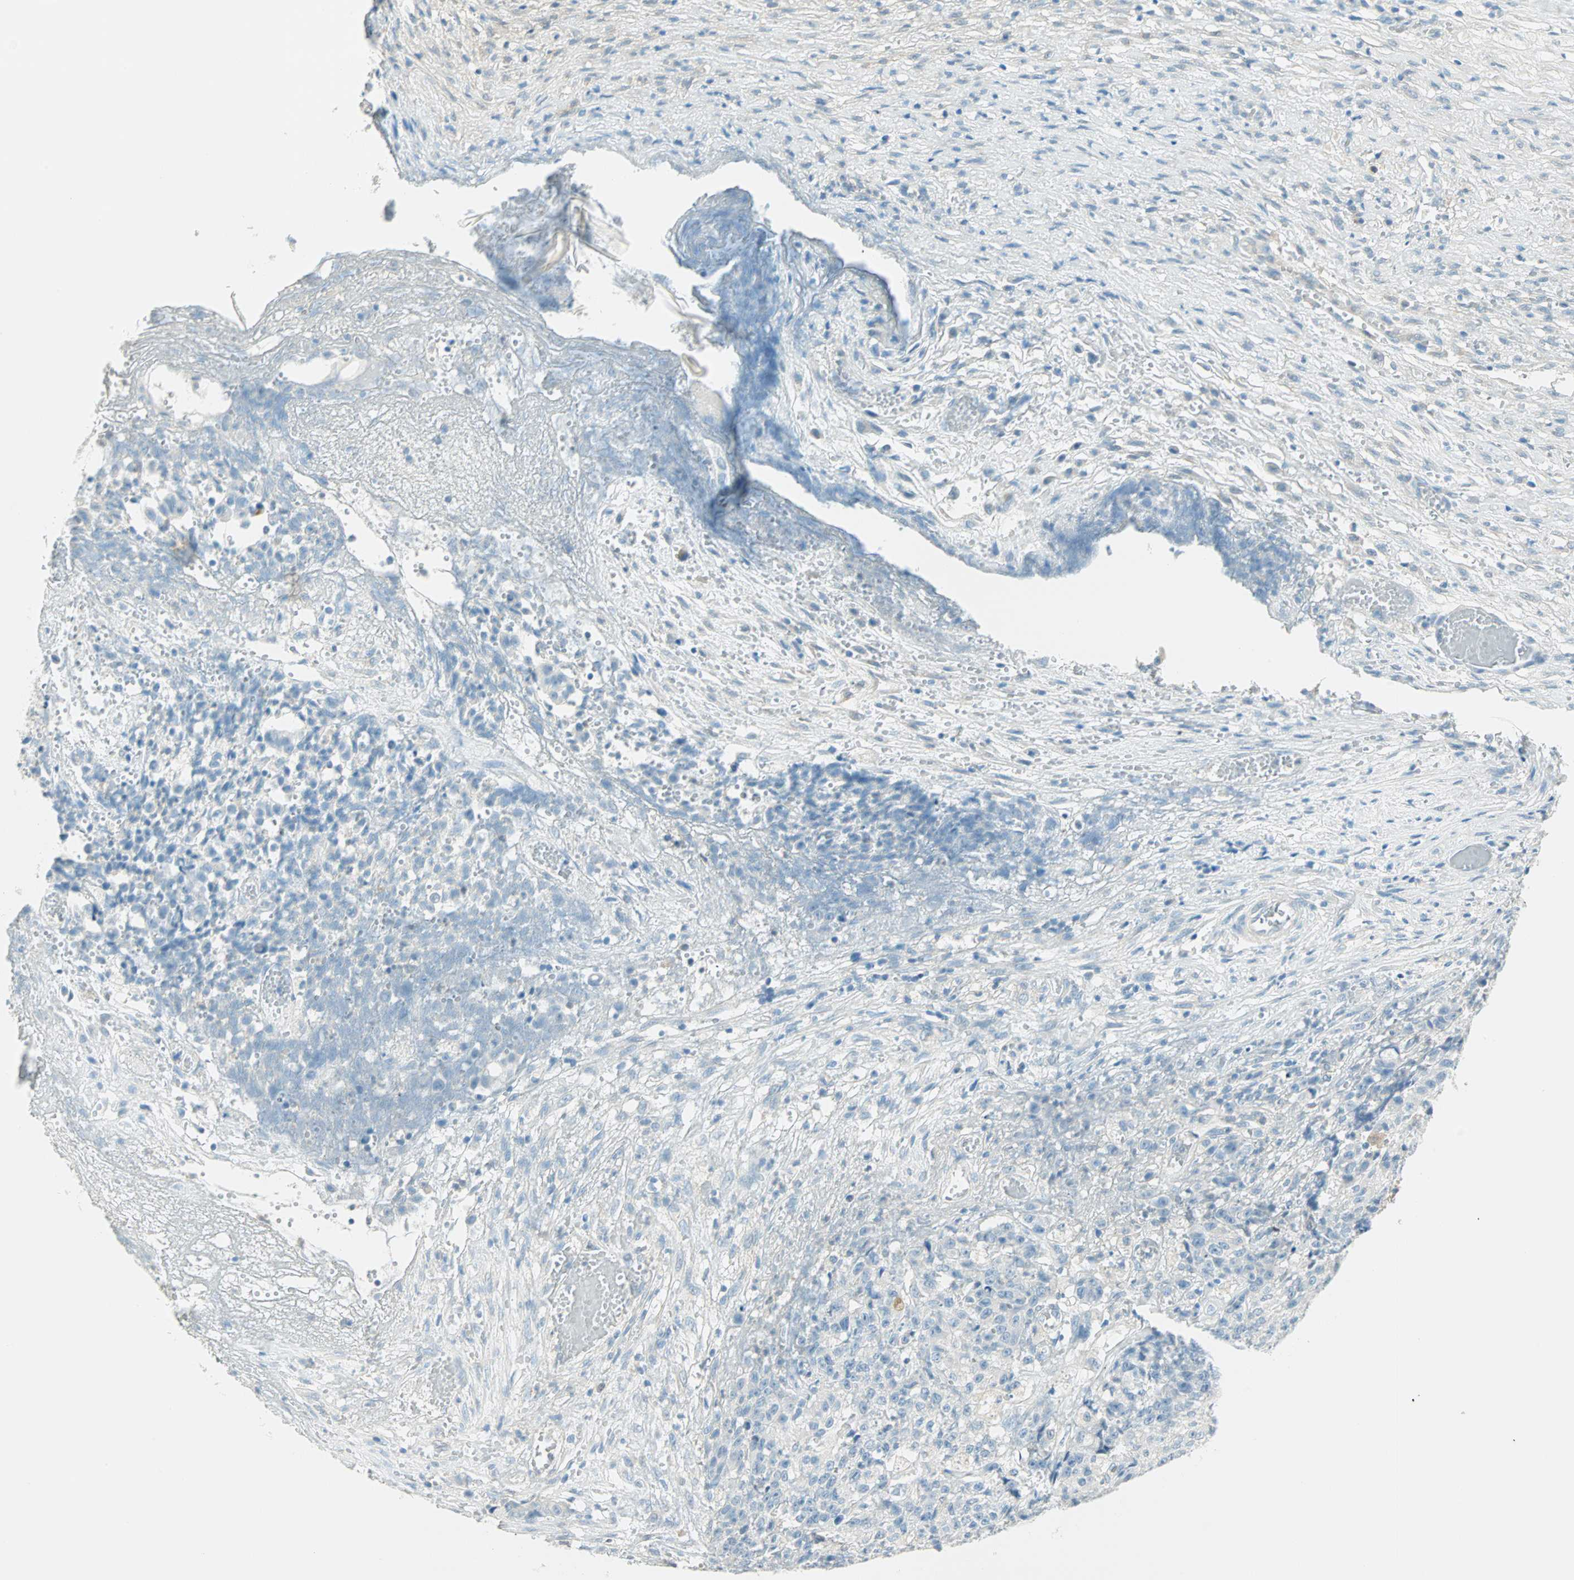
{"staining": {"intensity": "negative", "quantity": "none", "location": "none"}, "tissue": "ovarian cancer", "cell_type": "Tumor cells", "image_type": "cancer", "snomed": [{"axis": "morphology", "description": "Carcinoma, endometroid"}, {"axis": "topography", "description": "Ovary"}], "caption": "IHC histopathology image of human ovarian cancer (endometroid carcinoma) stained for a protein (brown), which demonstrates no positivity in tumor cells.", "gene": "S100A1", "patient": {"sex": "female", "age": 42}}